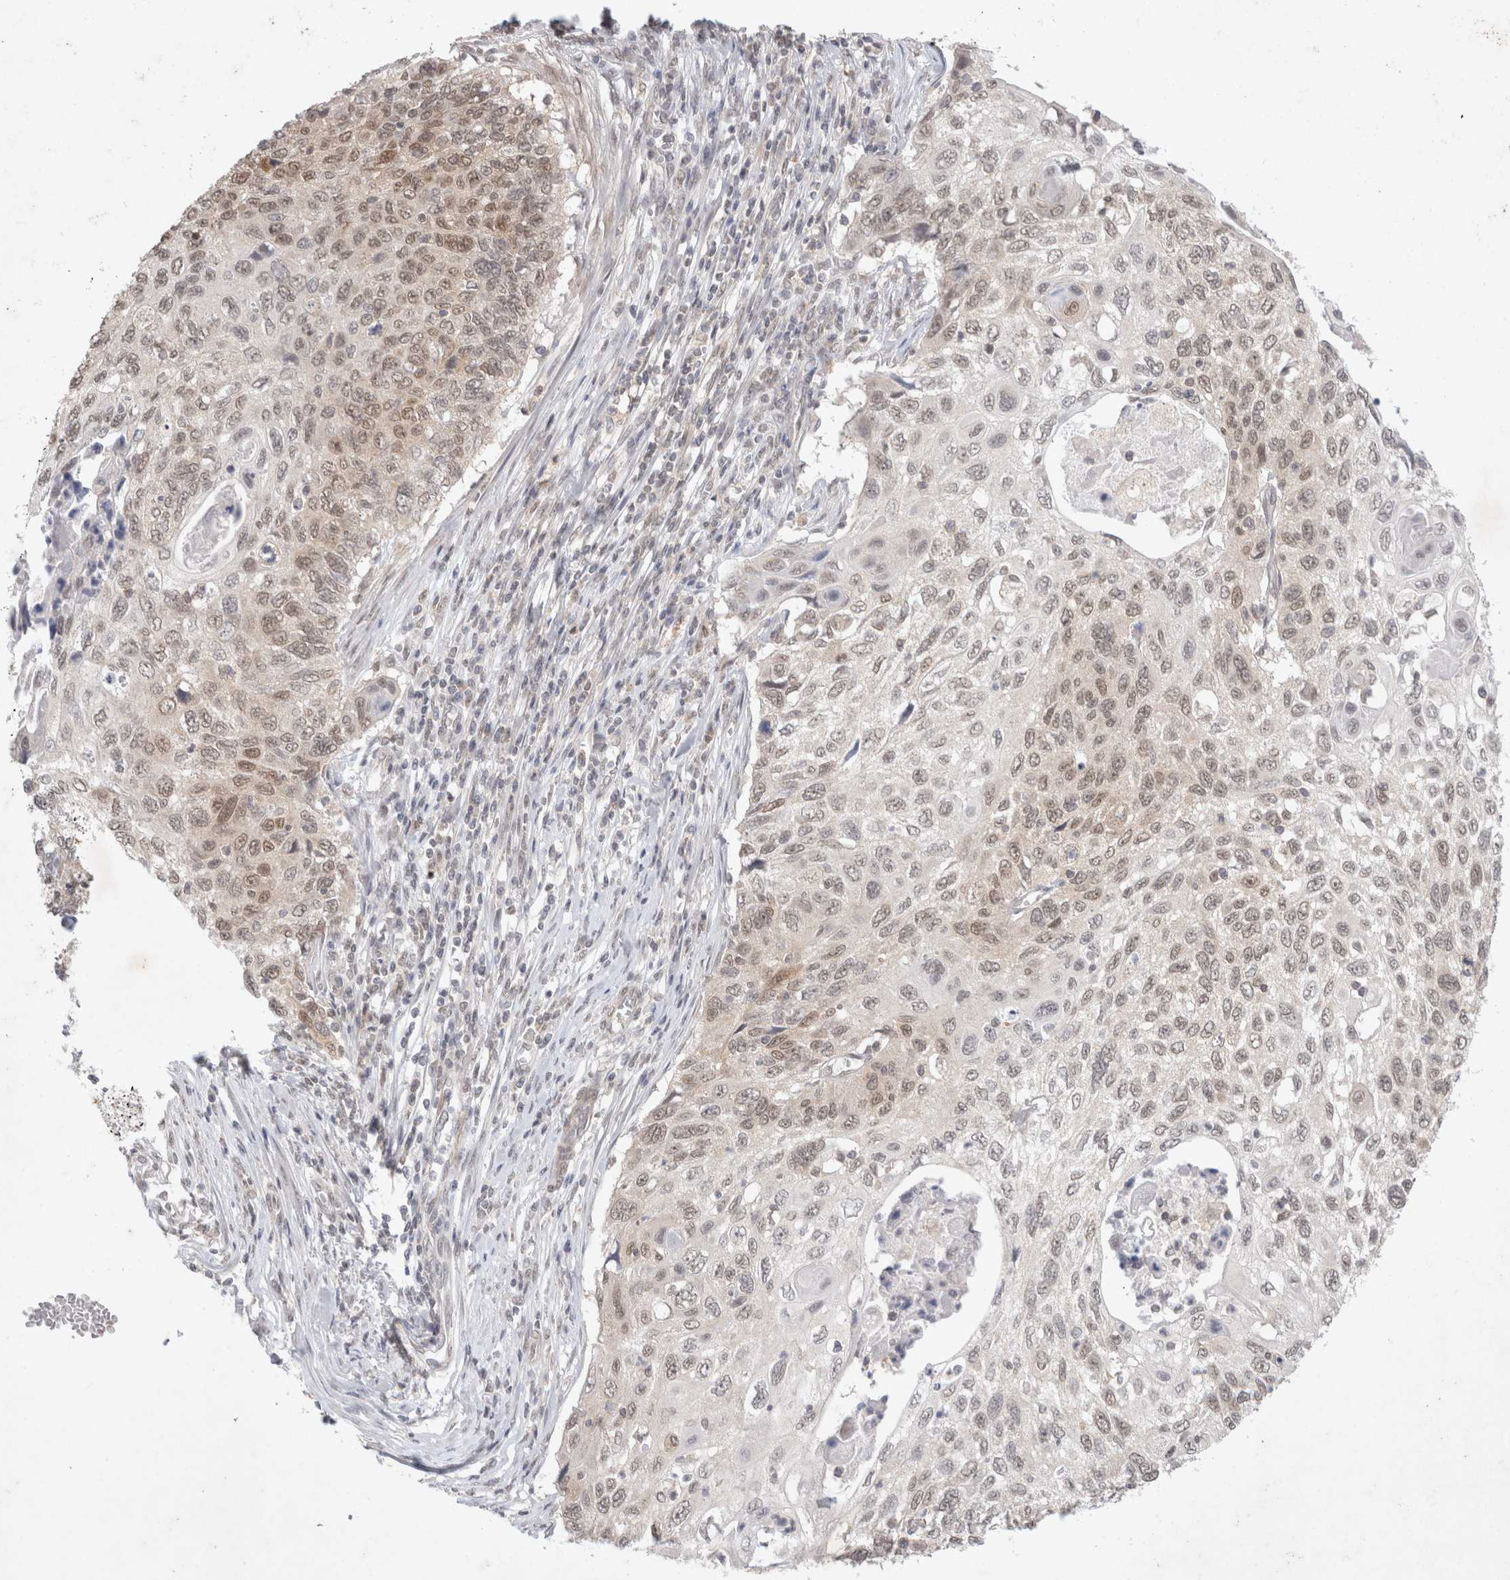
{"staining": {"intensity": "weak", "quantity": ">75%", "location": "nuclear"}, "tissue": "cervical cancer", "cell_type": "Tumor cells", "image_type": "cancer", "snomed": [{"axis": "morphology", "description": "Squamous cell carcinoma, NOS"}, {"axis": "topography", "description": "Cervix"}], "caption": "Human cervical squamous cell carcinoma stained for a protein (brown) exhibits weak nuclear positive positivity in approximately >75% of tumor cells.", "gene": "FBXO42", "patient": {"sex": "female", "age": 70}}